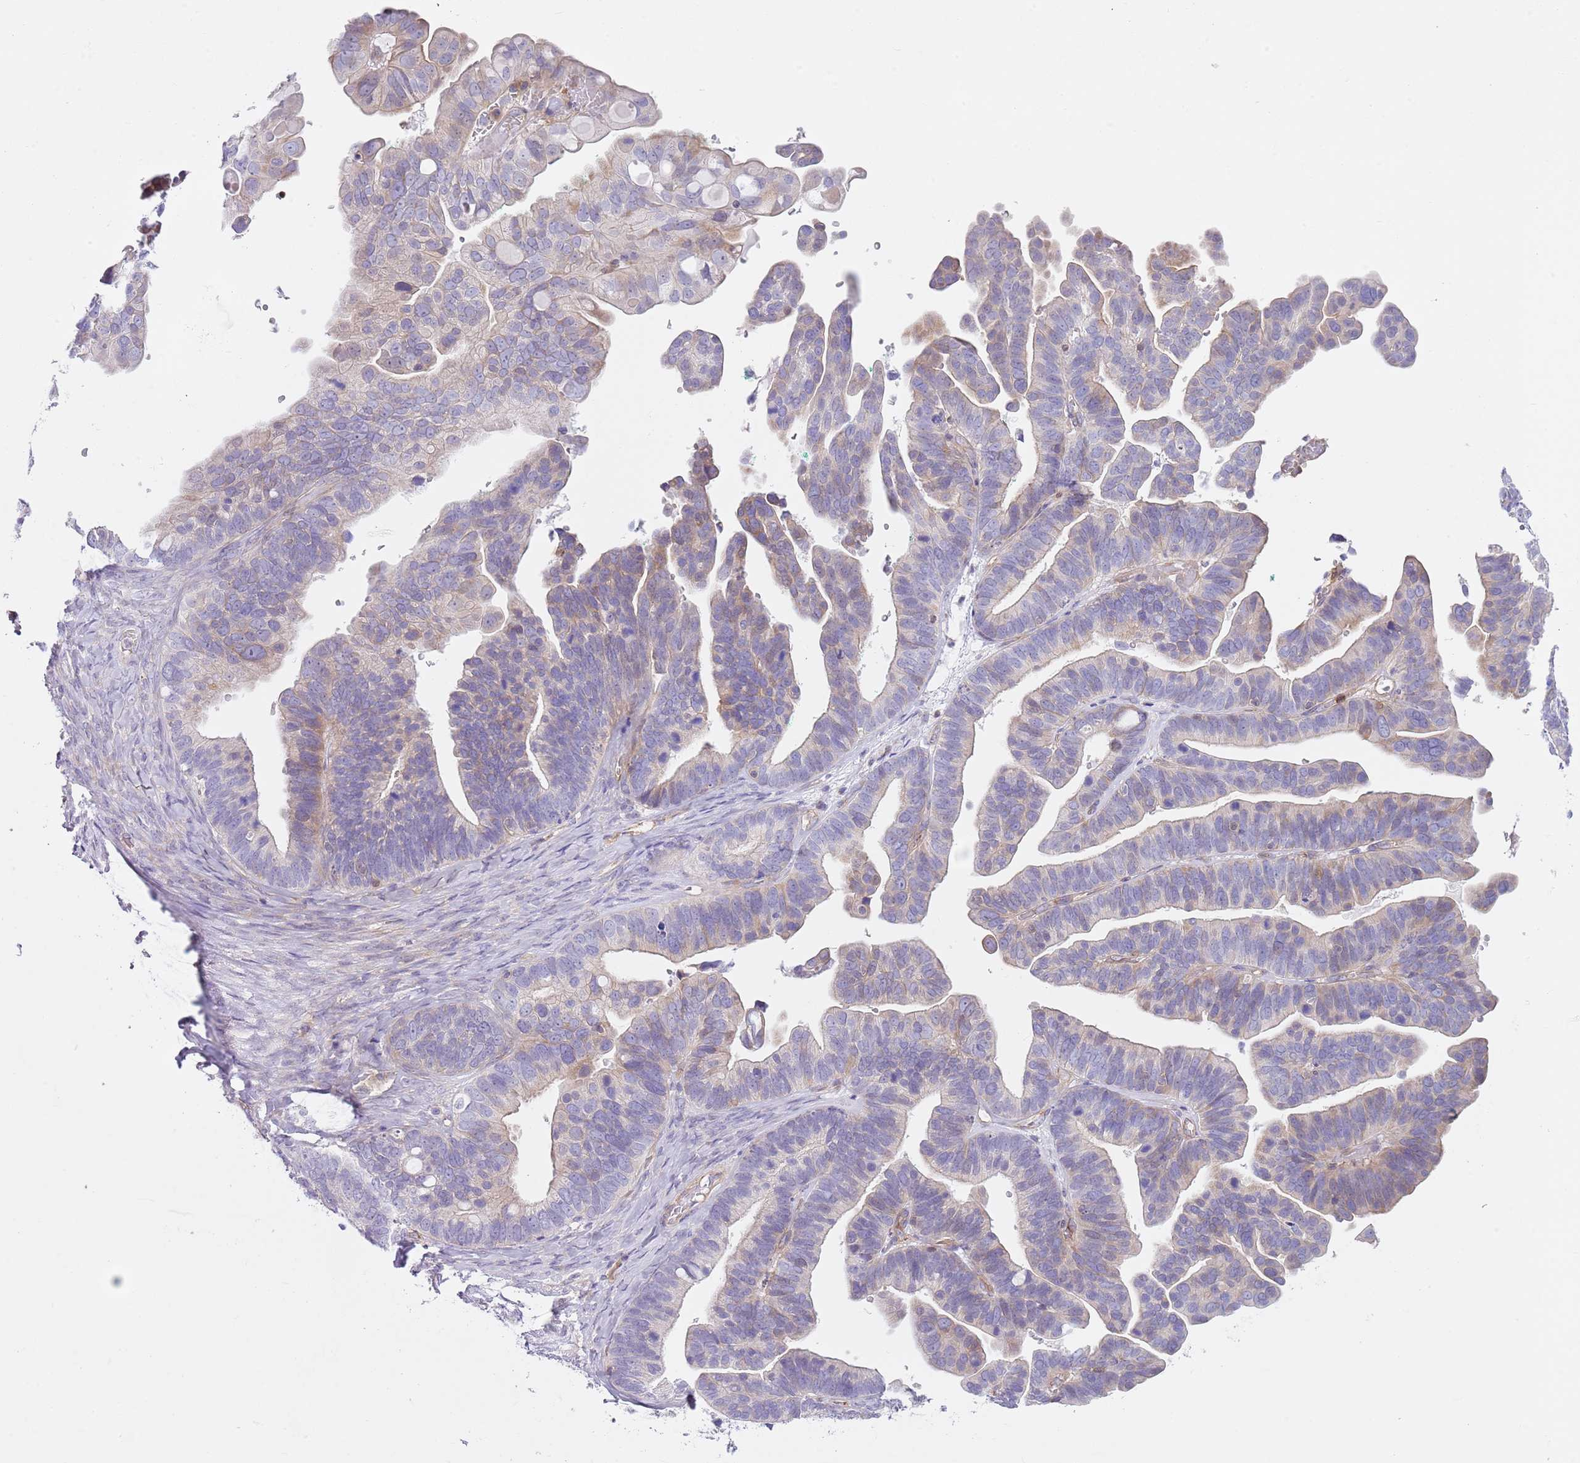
{"staining": {"intensity": "weak", "quantity": "<25%", "location": "cytoplasmic/membranous"}, "tissue": "ovarian cancer", "cell_type": "Tumor cells", "image_type": "cancer", "snomed": [{"axis": "morphology", "description": "Cystadenocarcinoma, serous, NOS"}, {"axis": "topography", "description": "Ovary"}], "caption": "DAB immunohistochemical staining of serous cystadenocarcinoma (ovarian) displays no significant expression in tumor cells.", "gene": "GNAI3", "patient": {"sex": "female", "age": 56}}